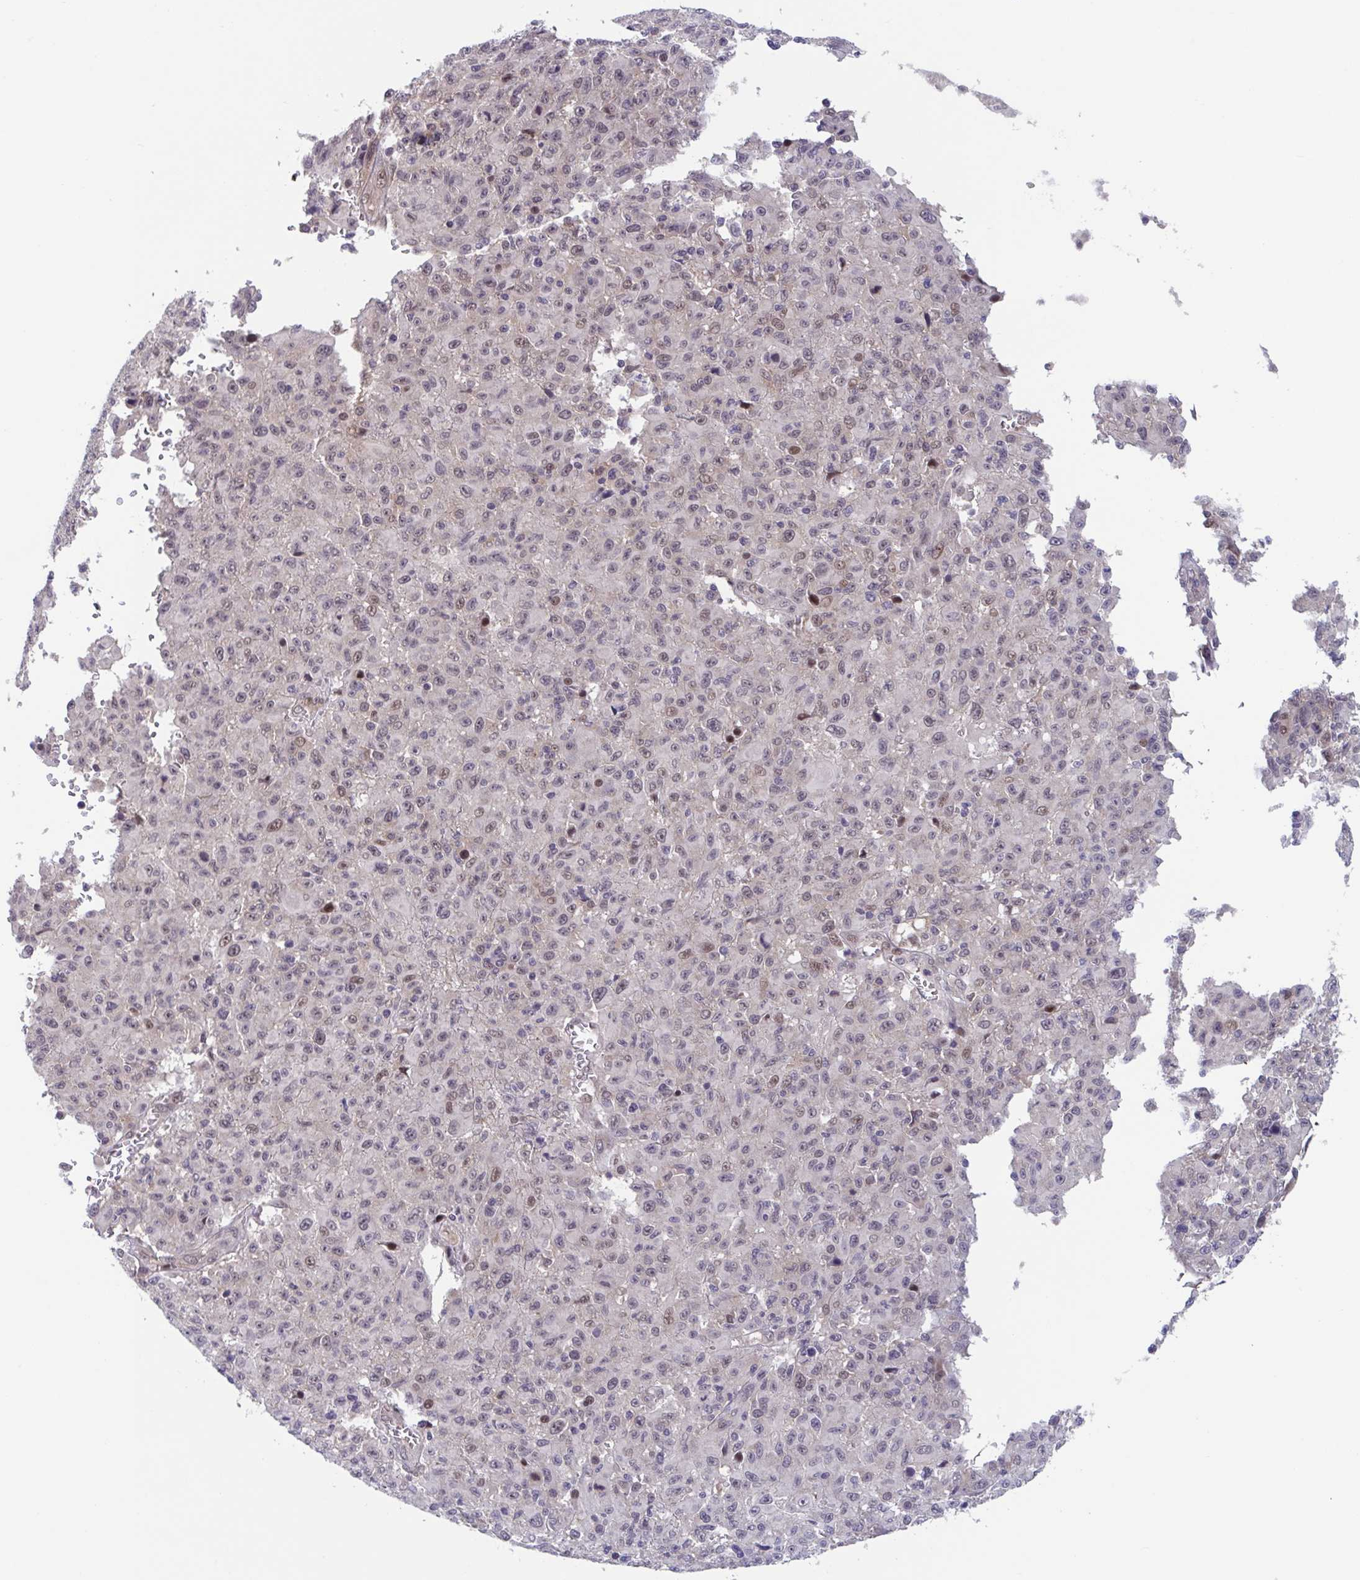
{"staining": {"intensity": "weak", "quantity": "25%-75%", "location": "nuclear"}, "tissue": "melanoma", "cell_type": "Tumor cells", "image_type": "cancer", "snomed": [{"axis": "morphology", "description": "Malignant melanoma, NOS"}, {"axis": "topography", "description": "Skin"}], "caption": "A micrograph showing weak nuclear expression in approximately 25%-75% of tumor cells in melanoma, as visualized by brown immunohistochemical staining.", "gene": "RIOK1", "patient": {"sex": "male", "age": 46}}